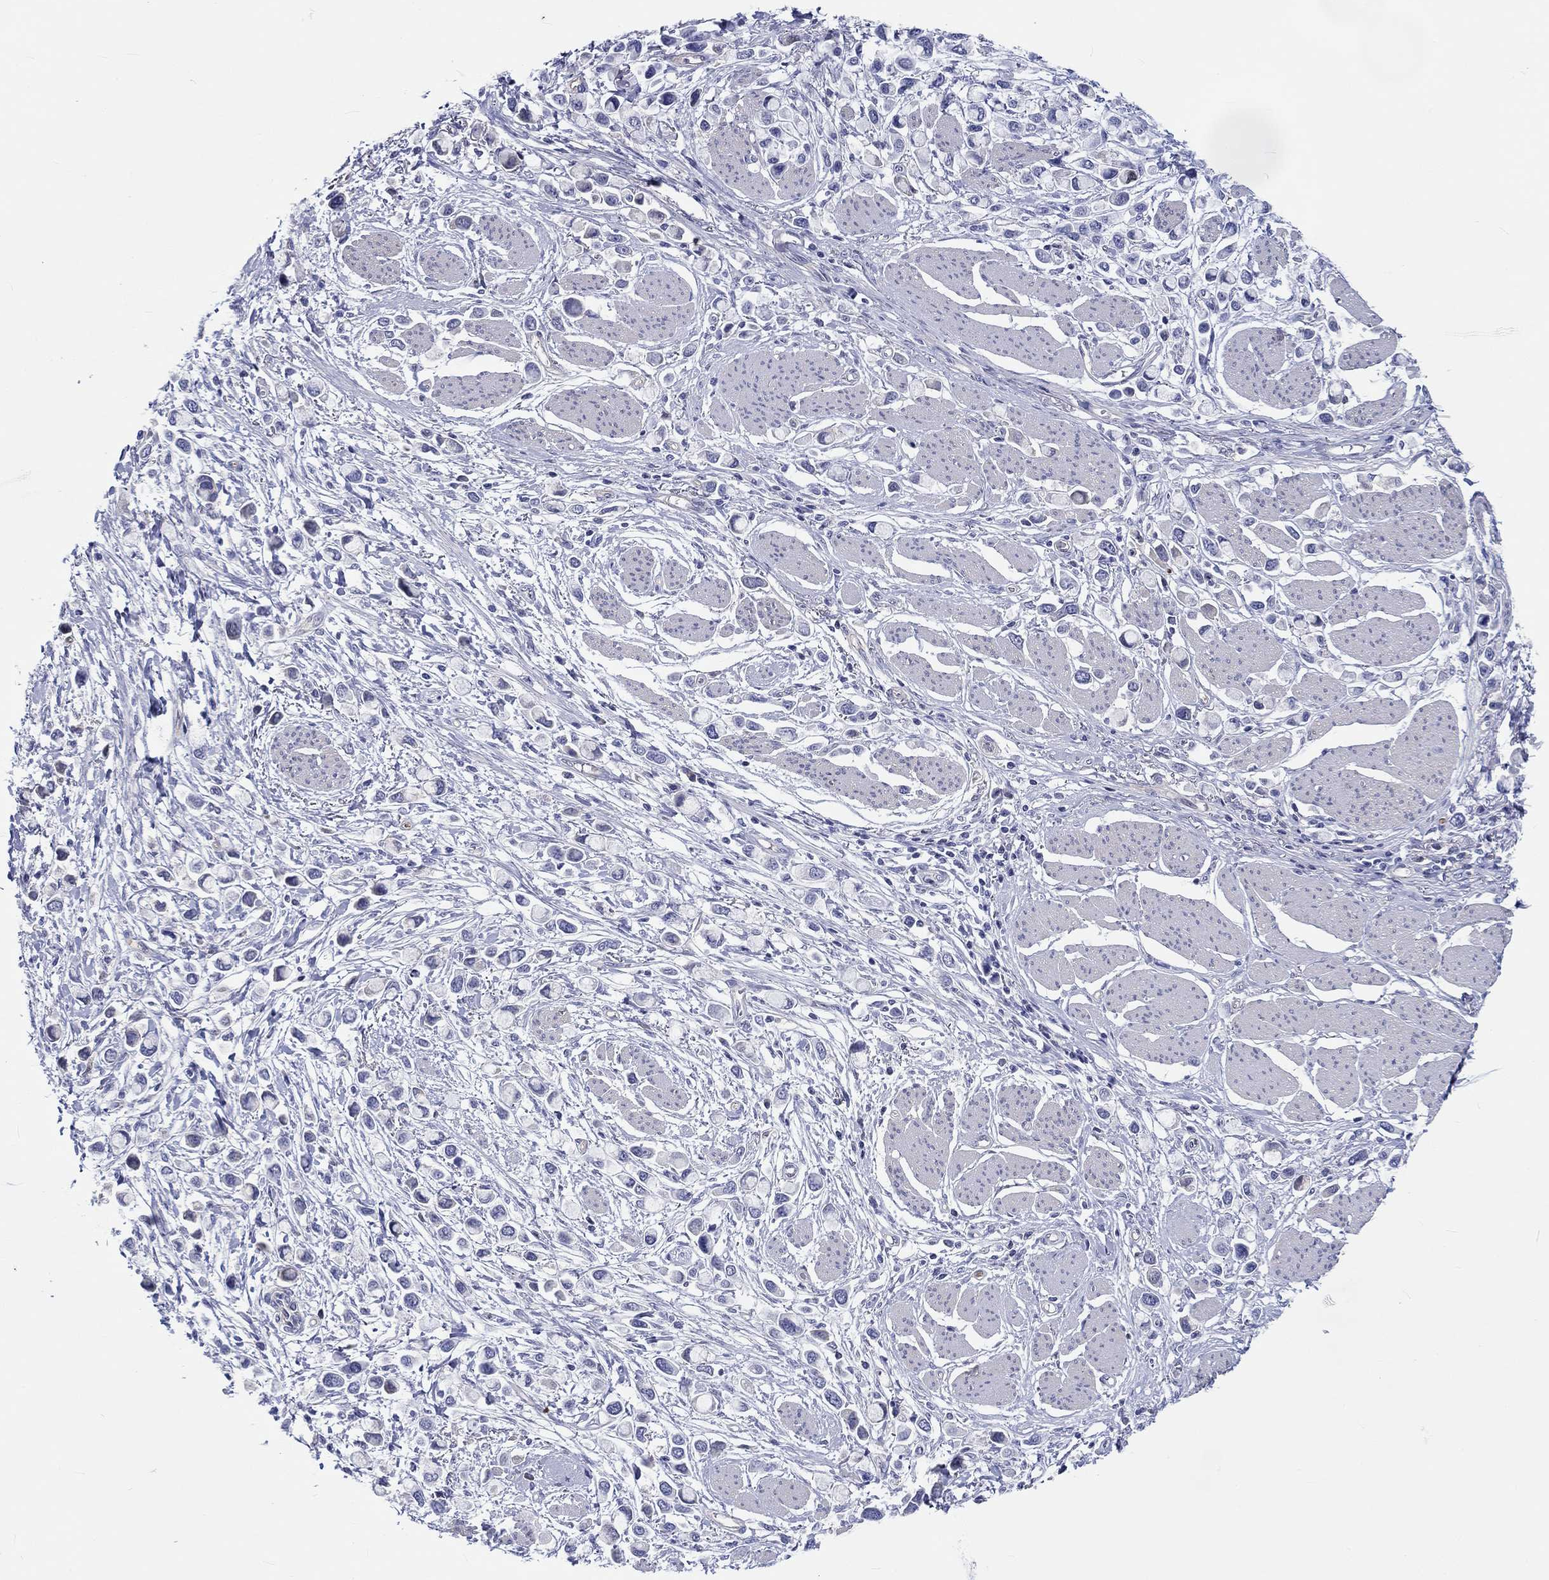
{"staining": {"intensity": "negative", "quantity": "none", "location": "none"}, "tissue": "stomach cancer", "cell_type": "Tumor cells", "image_type": "cancer", "snomed": [{"axis": "morphology", "description": "Adenocarcinoma, NOS"}, {"axis": "topography", "description": "Stomach"}], "caption": "High power microscopy histopathology image of an IHC micrograph of adenocarcinoma (stomach), revealing no significant expression in tumor cells.", "gene": "CDY2B", "patient": {"sex": "female", "age": 81}}